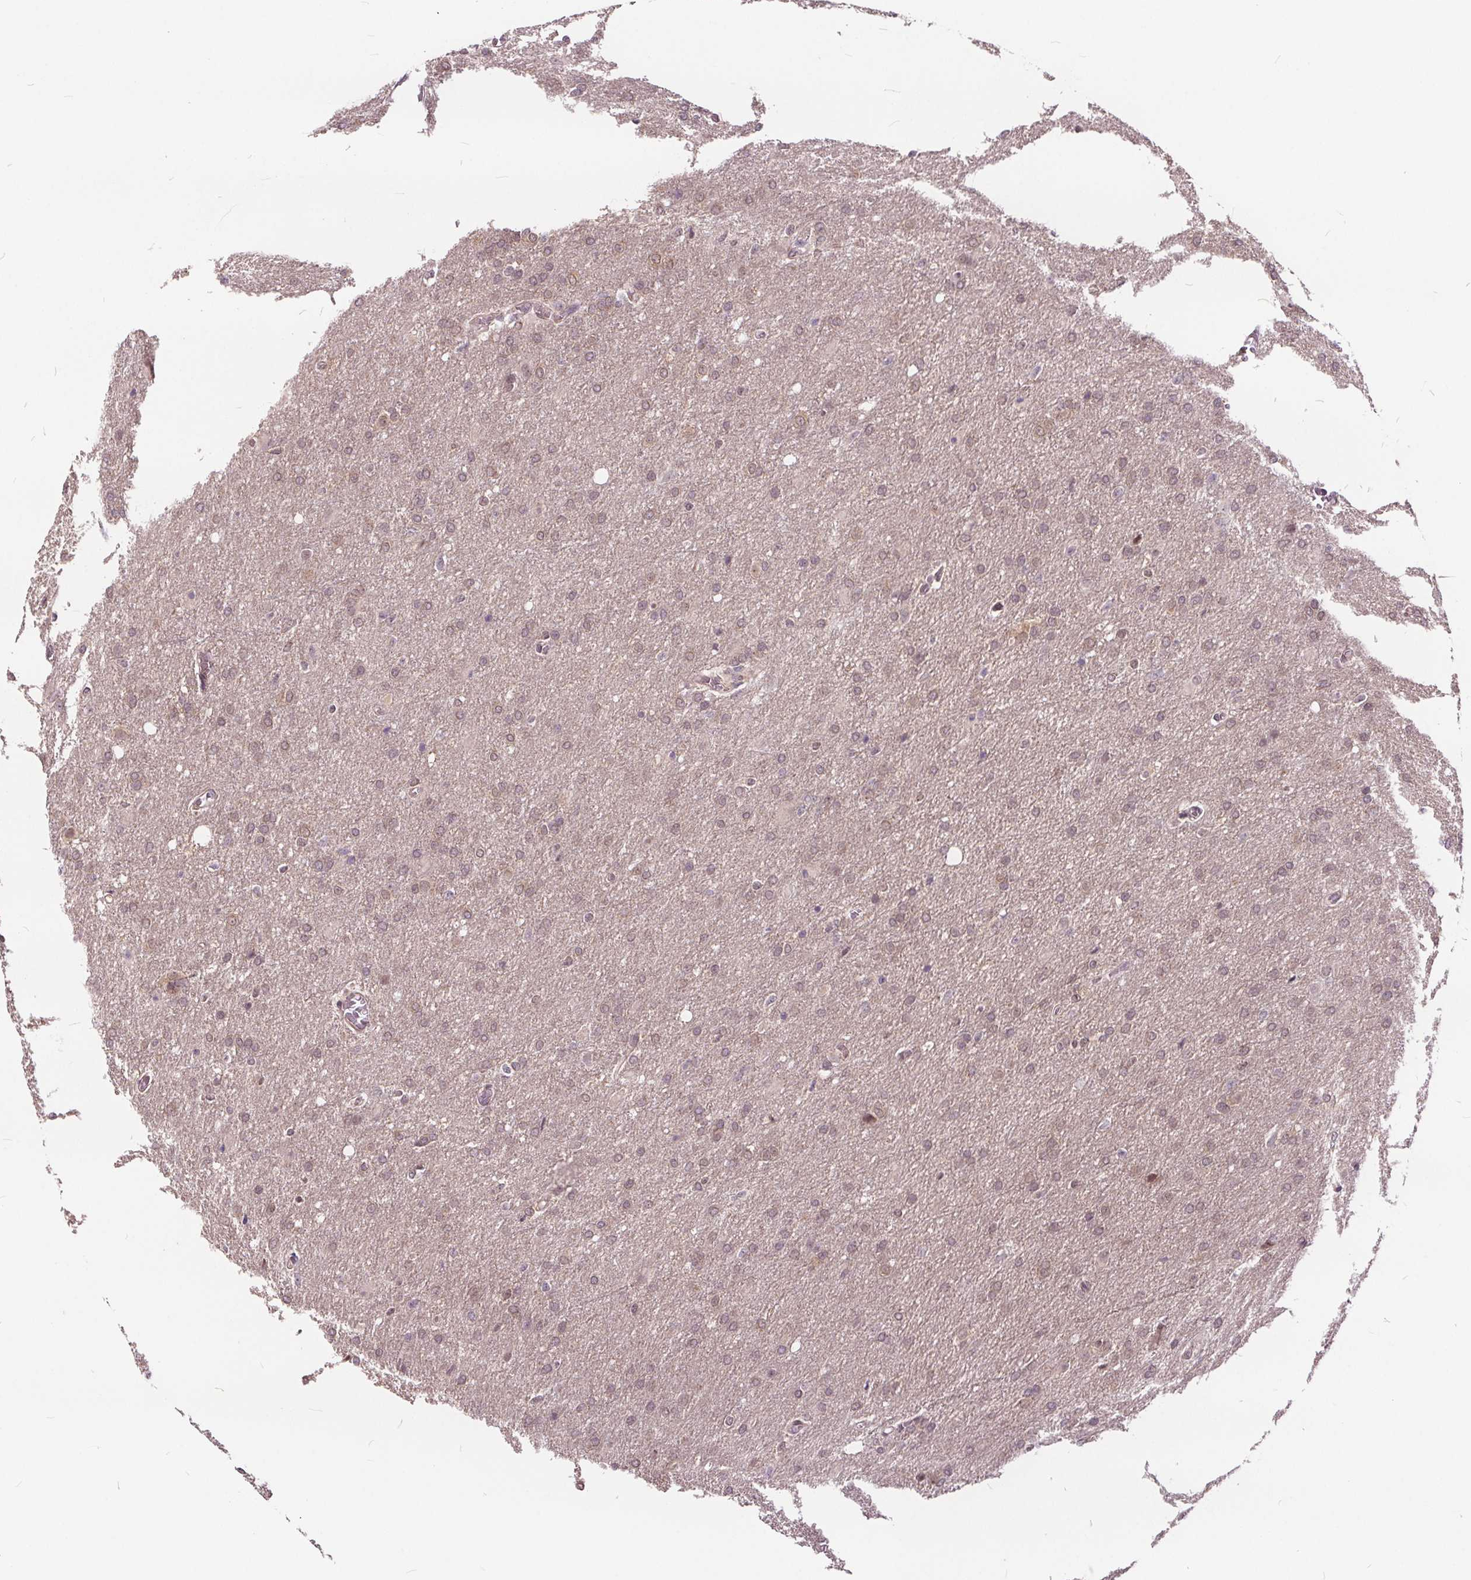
{"staining": {"intensity": "negative", "quantity": "none", "location": "none"}, "tissue": "glioma", "cell_type": "Tumor cells", "image_type": "cancer", "snomed": [{"axis": "morphology", "description": "Glioma, malignant, High grade"}, {"axis": "topography", "description": "Brain"}], "caption": "An IHC micrograph of malignant high-grade glioma is shown. There is no staining in tumor cells of malignant high-grade glioma.", "gene": "HIF1AN", "patient": {"sex": "male", "age": 68}}